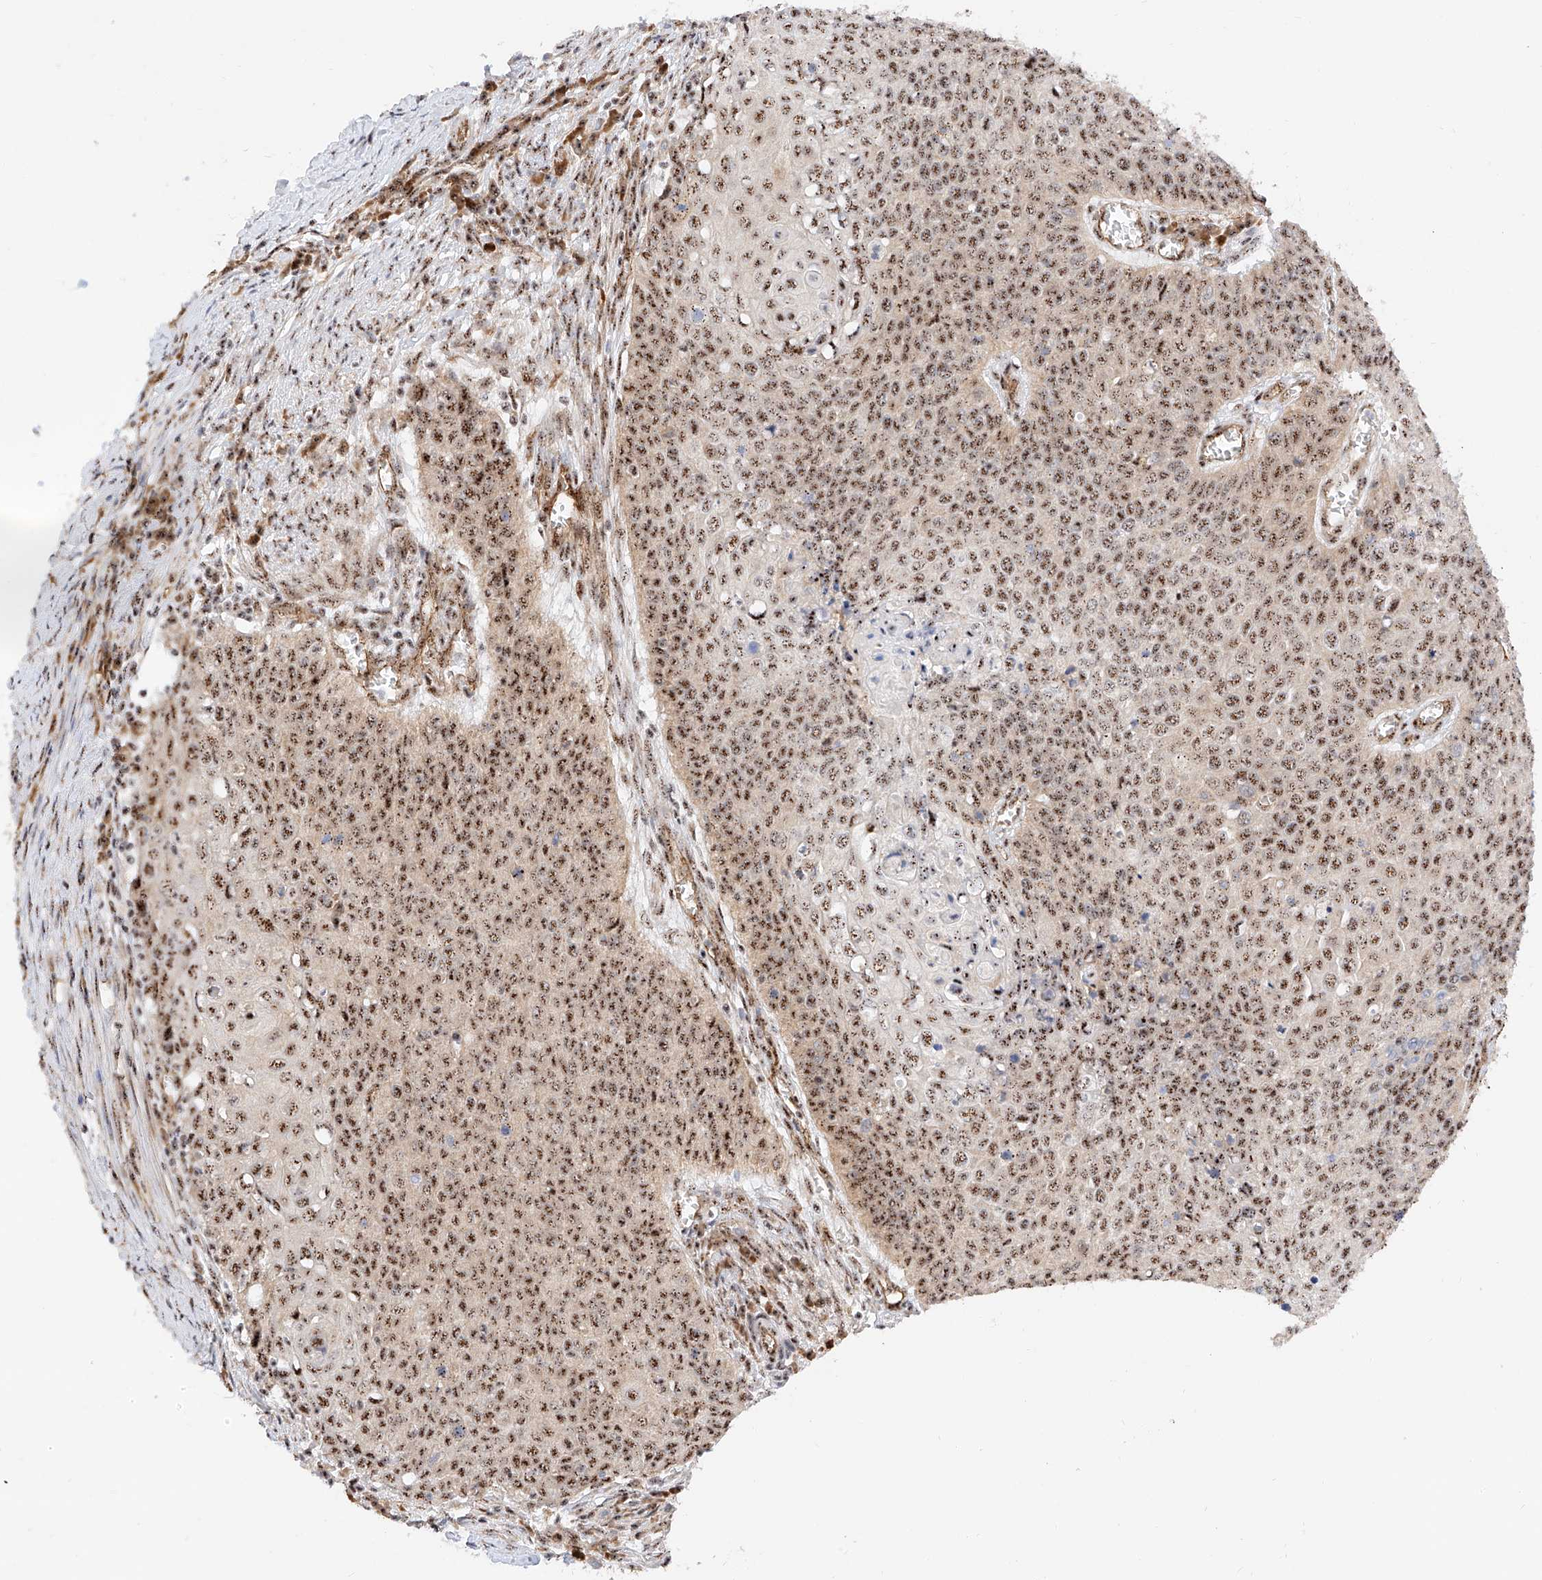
{"staining": {"intensity": "moderate", "quantity": ">75%", "location": "nuclear"}, "tissue": "cervical cancer", "cell_type": "Tumor cells", "image_type": "cancer", "snomed": [{"axis": "morphology", "description": "Squamous cell carcinoma, NOS"}, {"axis": "topography", "description": "Cervix"}], "caption": "Cervical squamous cell carcinoma was stained to show a protein in brown. There is medium levels of moderate nuclear positivity in about >75% of tumor cells.", "gene": "ATXN7L2", "patient": {"sex": "female", "age": 39}}